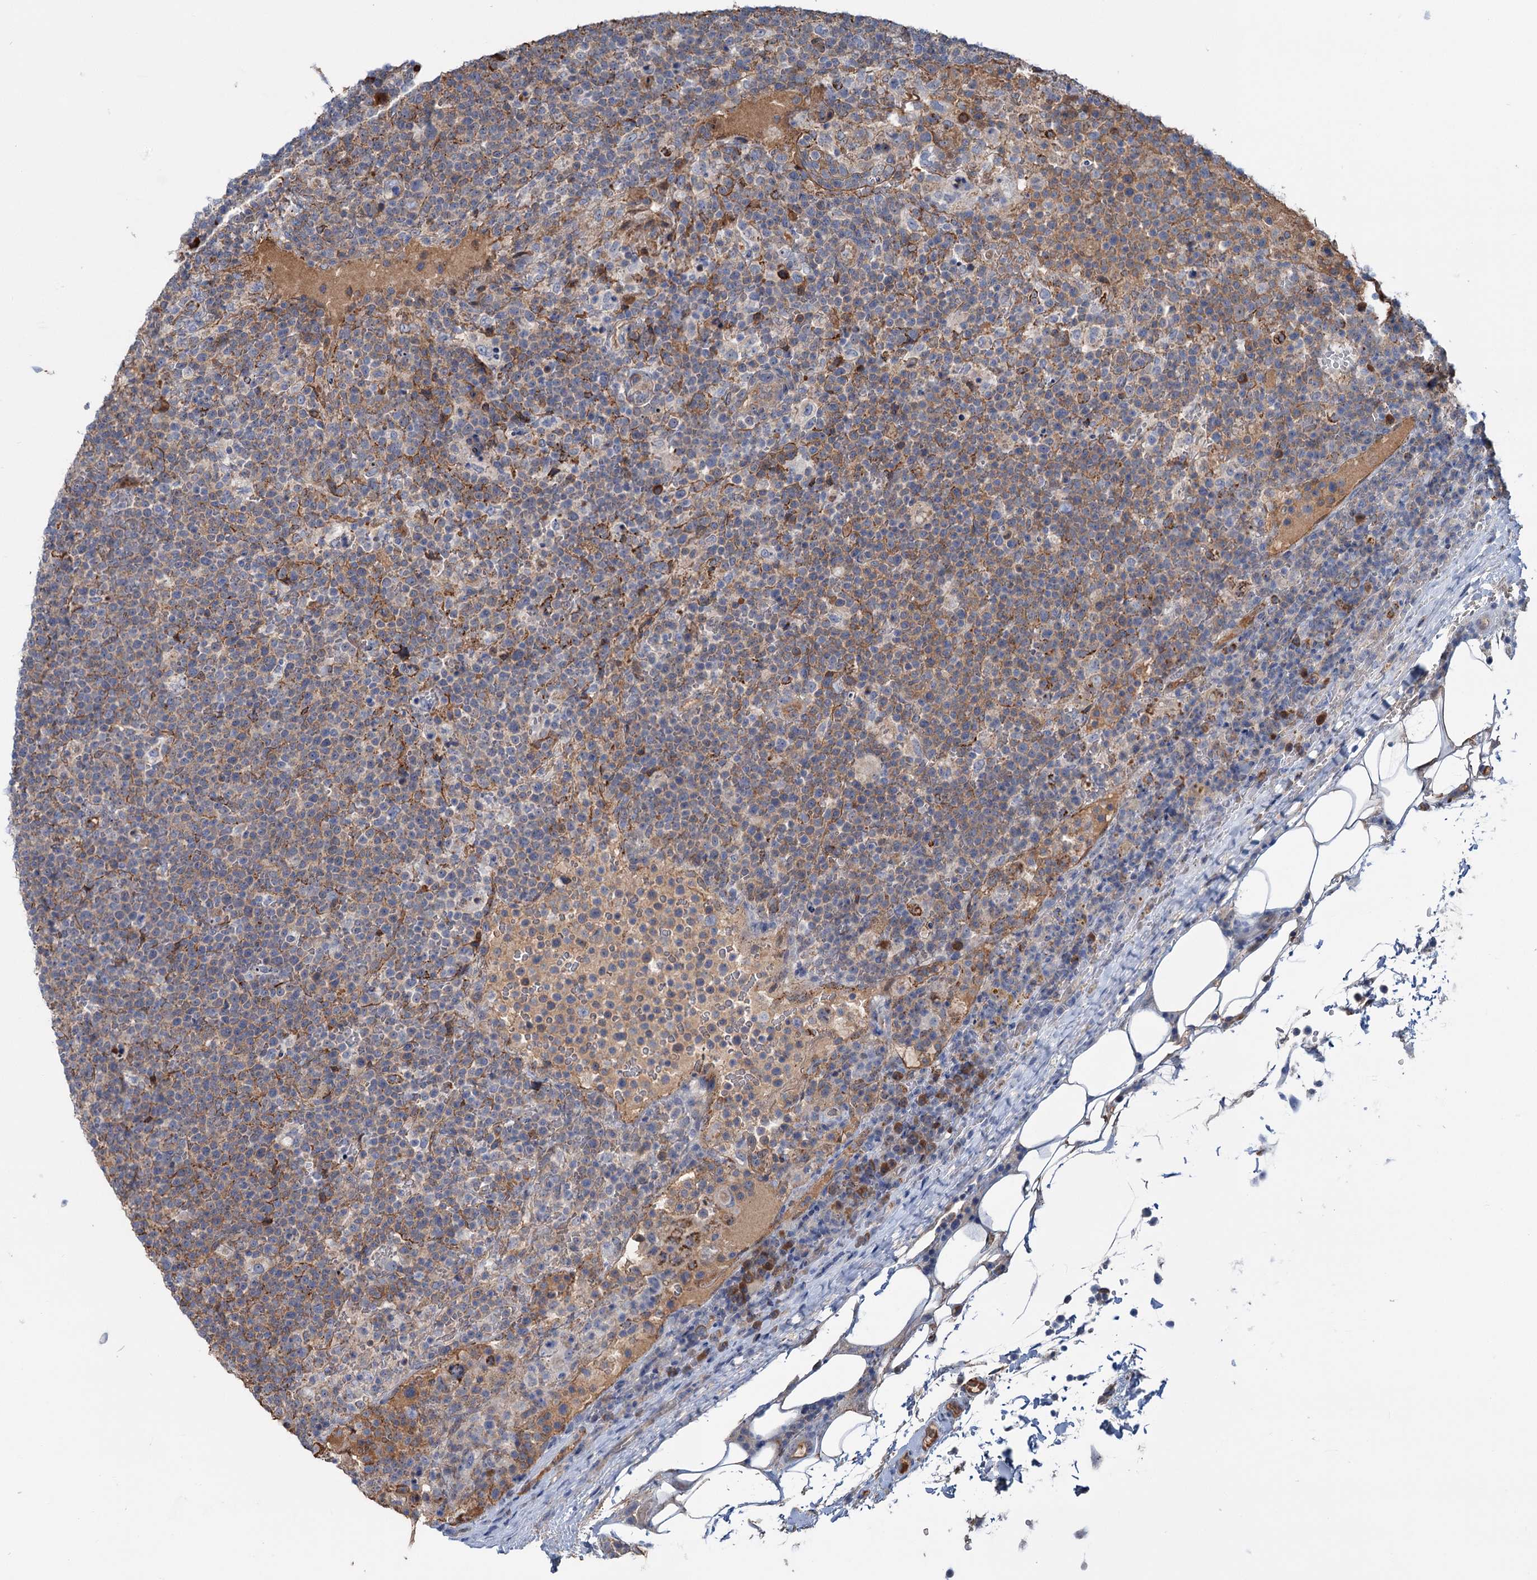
{"staining": {"intensity": "weak", "quantity": "<25%", "location": "cytoplasmic/membranous"}, "tissue": "lymphoma", "cell_type": "Tumor cells", "image_type": "cancer", "snomed": [{"axis": "morphology", "description": "Malignant lymphoma, non-Hodgkin's type, High grade"}, {"axis": "topography", "description": "Lymph node"}], "caption": "Immunohistochemical staining of human lymphoma displays no significant expression in tumor cells. (DAB immunohistochemistry (IHC) visualized using brightfield microscopy, high magnification).", "gene": "LPIN1", "patient": {"sex": "male", "age": 61}}